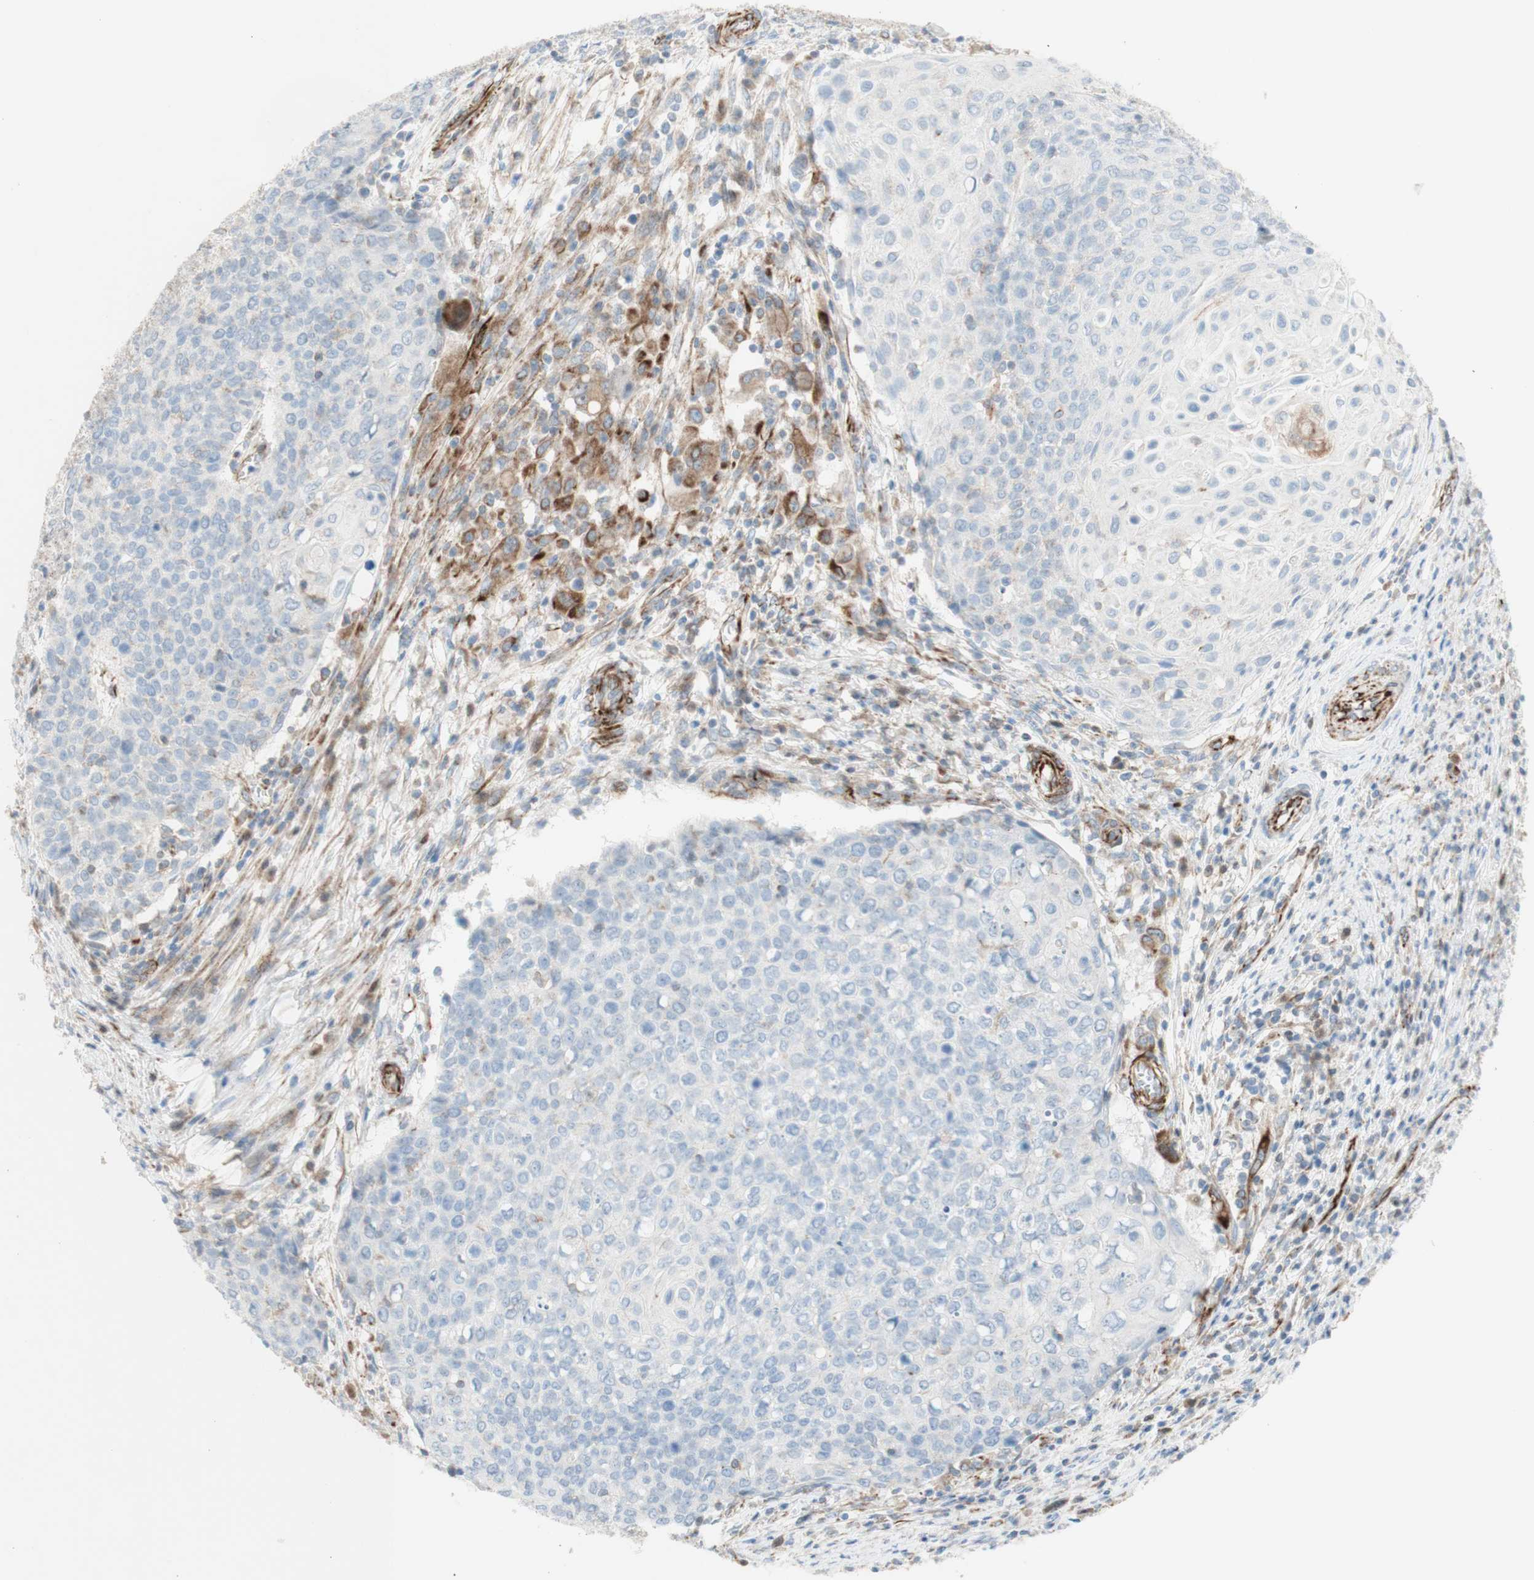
{"staining": {"intensity": "negative", "quantity": "none", "location": "none"}, "tissue": "cervical cancer", "cell_type": "Tumor cells", "image_type": "cancer", "snomed": [{"axis": "morphology", "description": "Squamous cell carcinoma, NOS"}, {"axis": "topography", "description": "Cervix"}], "caption": "This is an immunohistochemistry photomicrograph of cervical cancer. There is no staining in tumor cells.", "gene": "POU2AF1", "patient": {"sex": "female", "age": 39}}